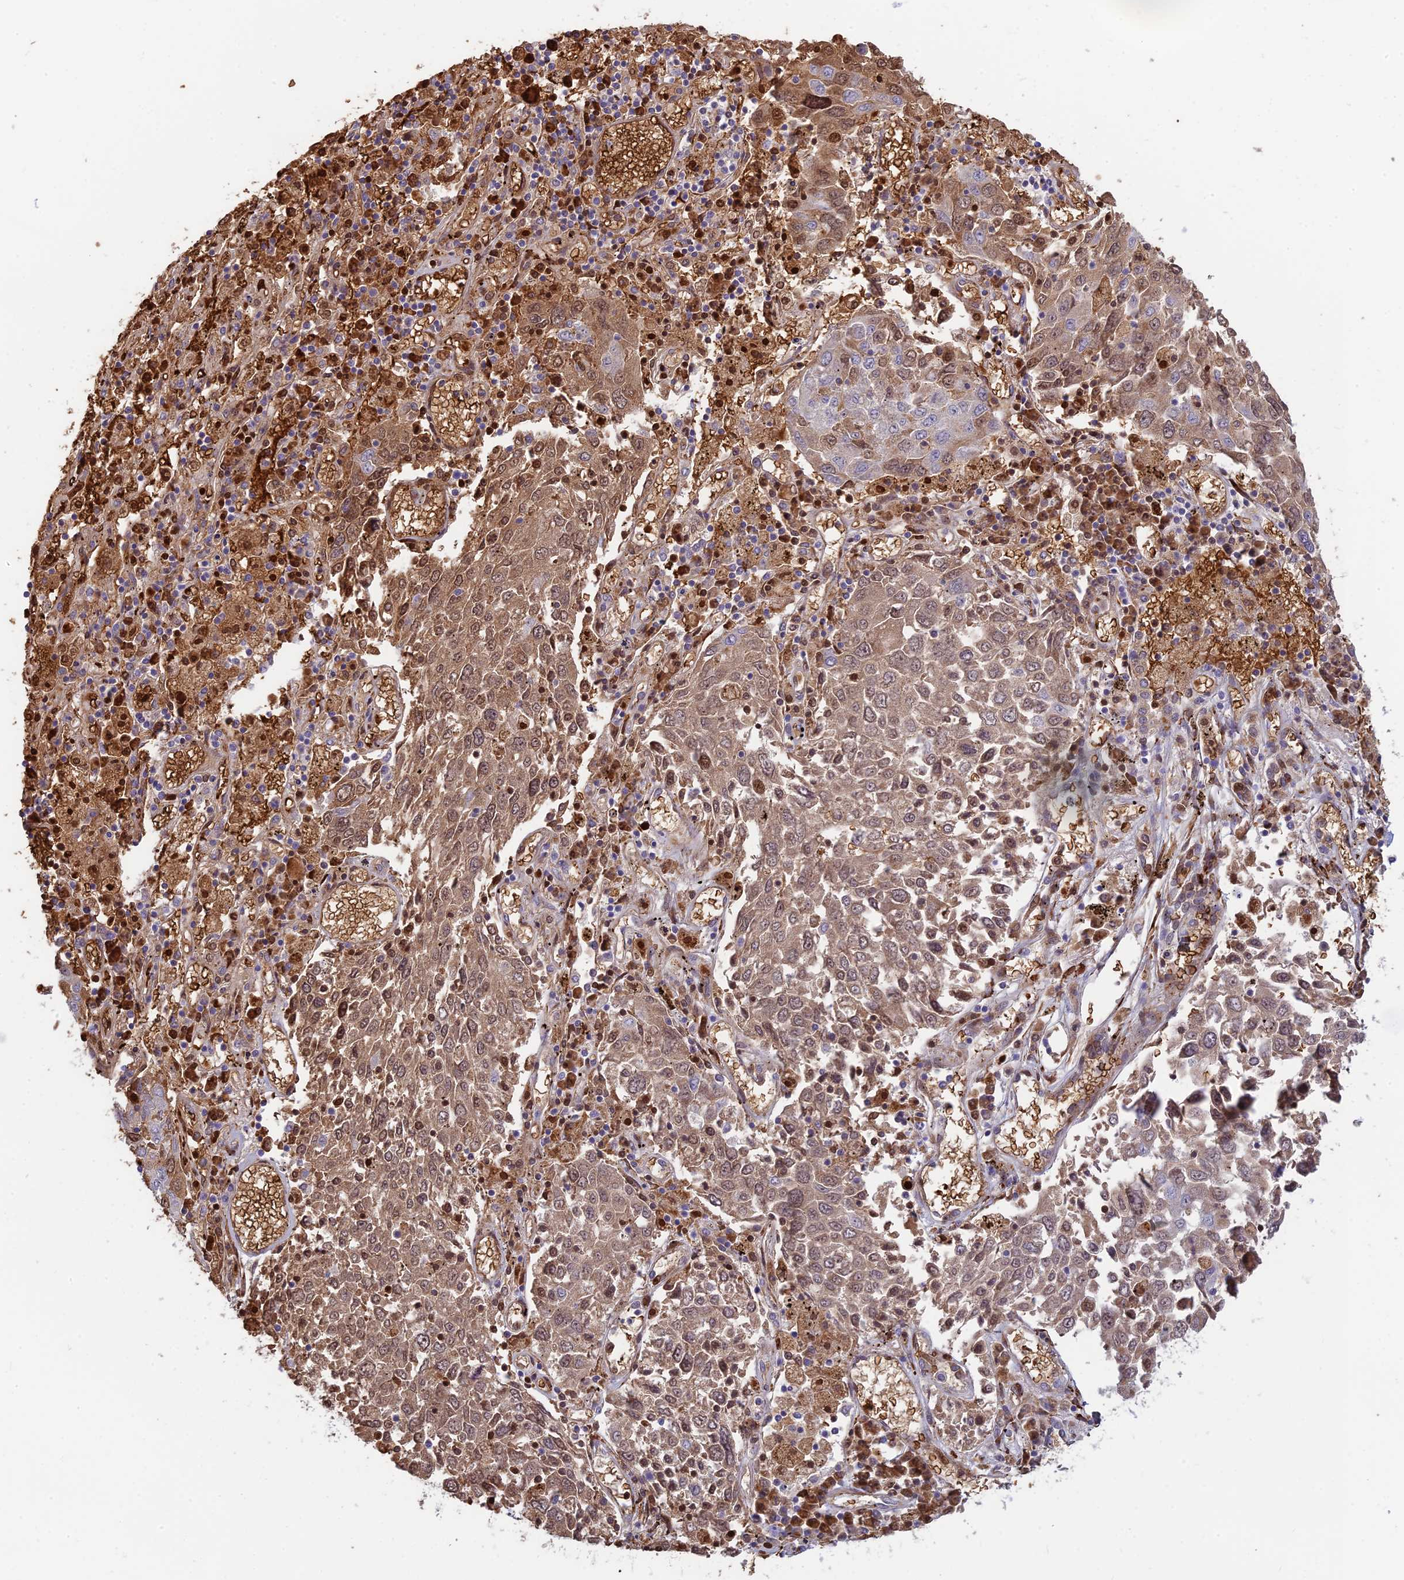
{"staining": {"intensity": "weak", "quantity": ">75%", "location": "cytoplasmic/membranous,nuclear"}, "tissue": "lung cancer", "cell_type": "Tumor cells", "image_type": "cancer", "snomed": [{"axis": "morphology", "description": "Squamous cell carcinoma, NOS"}, {"axis": "topography", "description": "Lung"}], "caption": "Squamous cell carcinoma (lung) was stained to show a protein in brown. There is low levels of weak cytoplasmic/membranous and nuclear positivity in approximately >75% of tumor cells.", "gene": "UFSP2", "patient": {"sex": "male", "age": 65}}